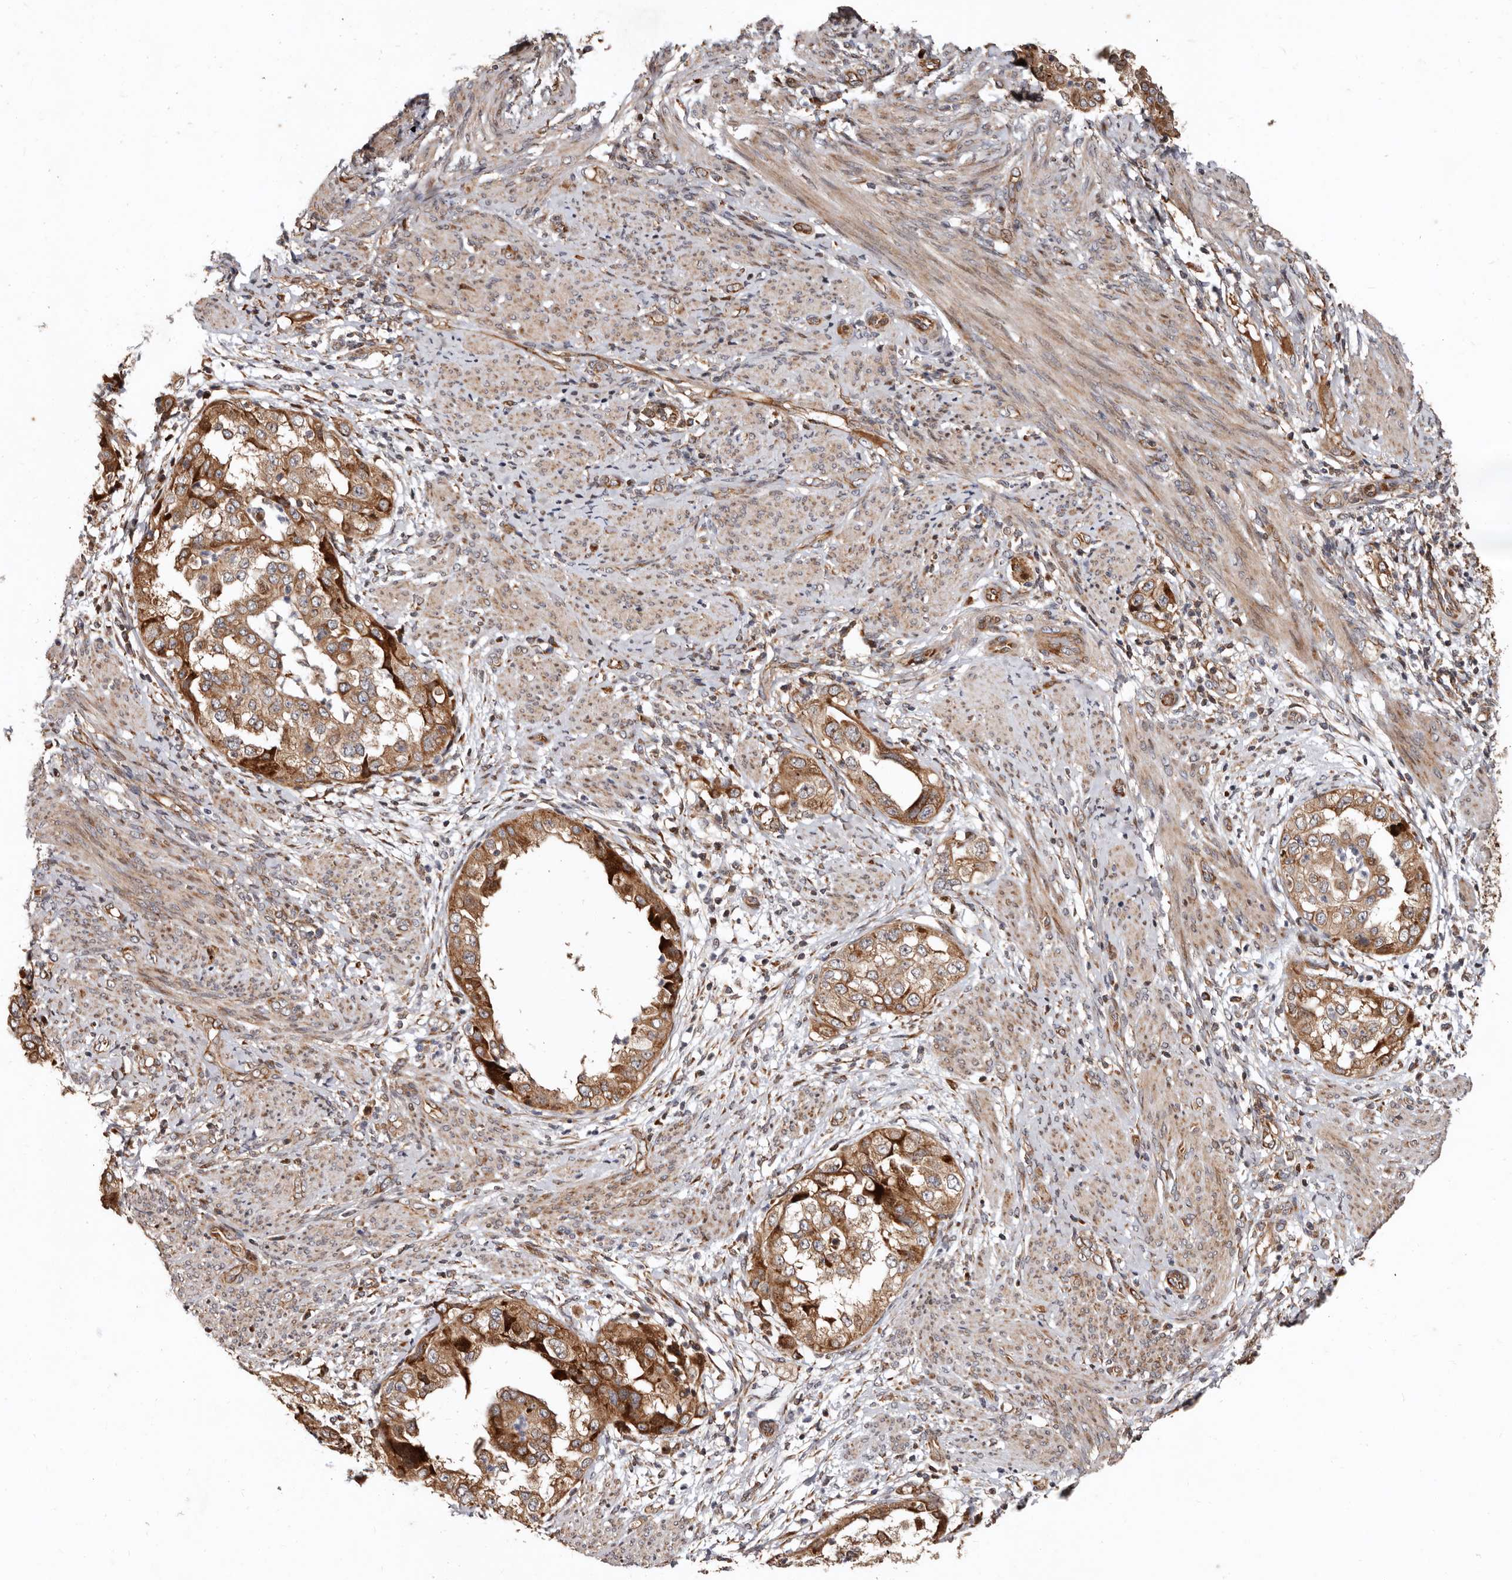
{"staining": {"intensity": "moderate", "quantity": ">75%", "location": "cytoplasmic/membranous"}, "tissue": "endometrial cancer", "cell_type": "Tumor cells", "image_type": "cancer", "snomed": [{"axis": "morphology", "description": "Adenocarcinoma, NOS"}, {"axis": "topography", "description": "Endometrium"}], "caption": "Approximately >75% of tumor cells in human adenocarcinoma (endometrial) display moderate cytoplasmic/membranous protein staining as visualized by brown immunohistochemical staining.", "gene": "WEE2", "patient": {"sex": "female", "age": 85}}